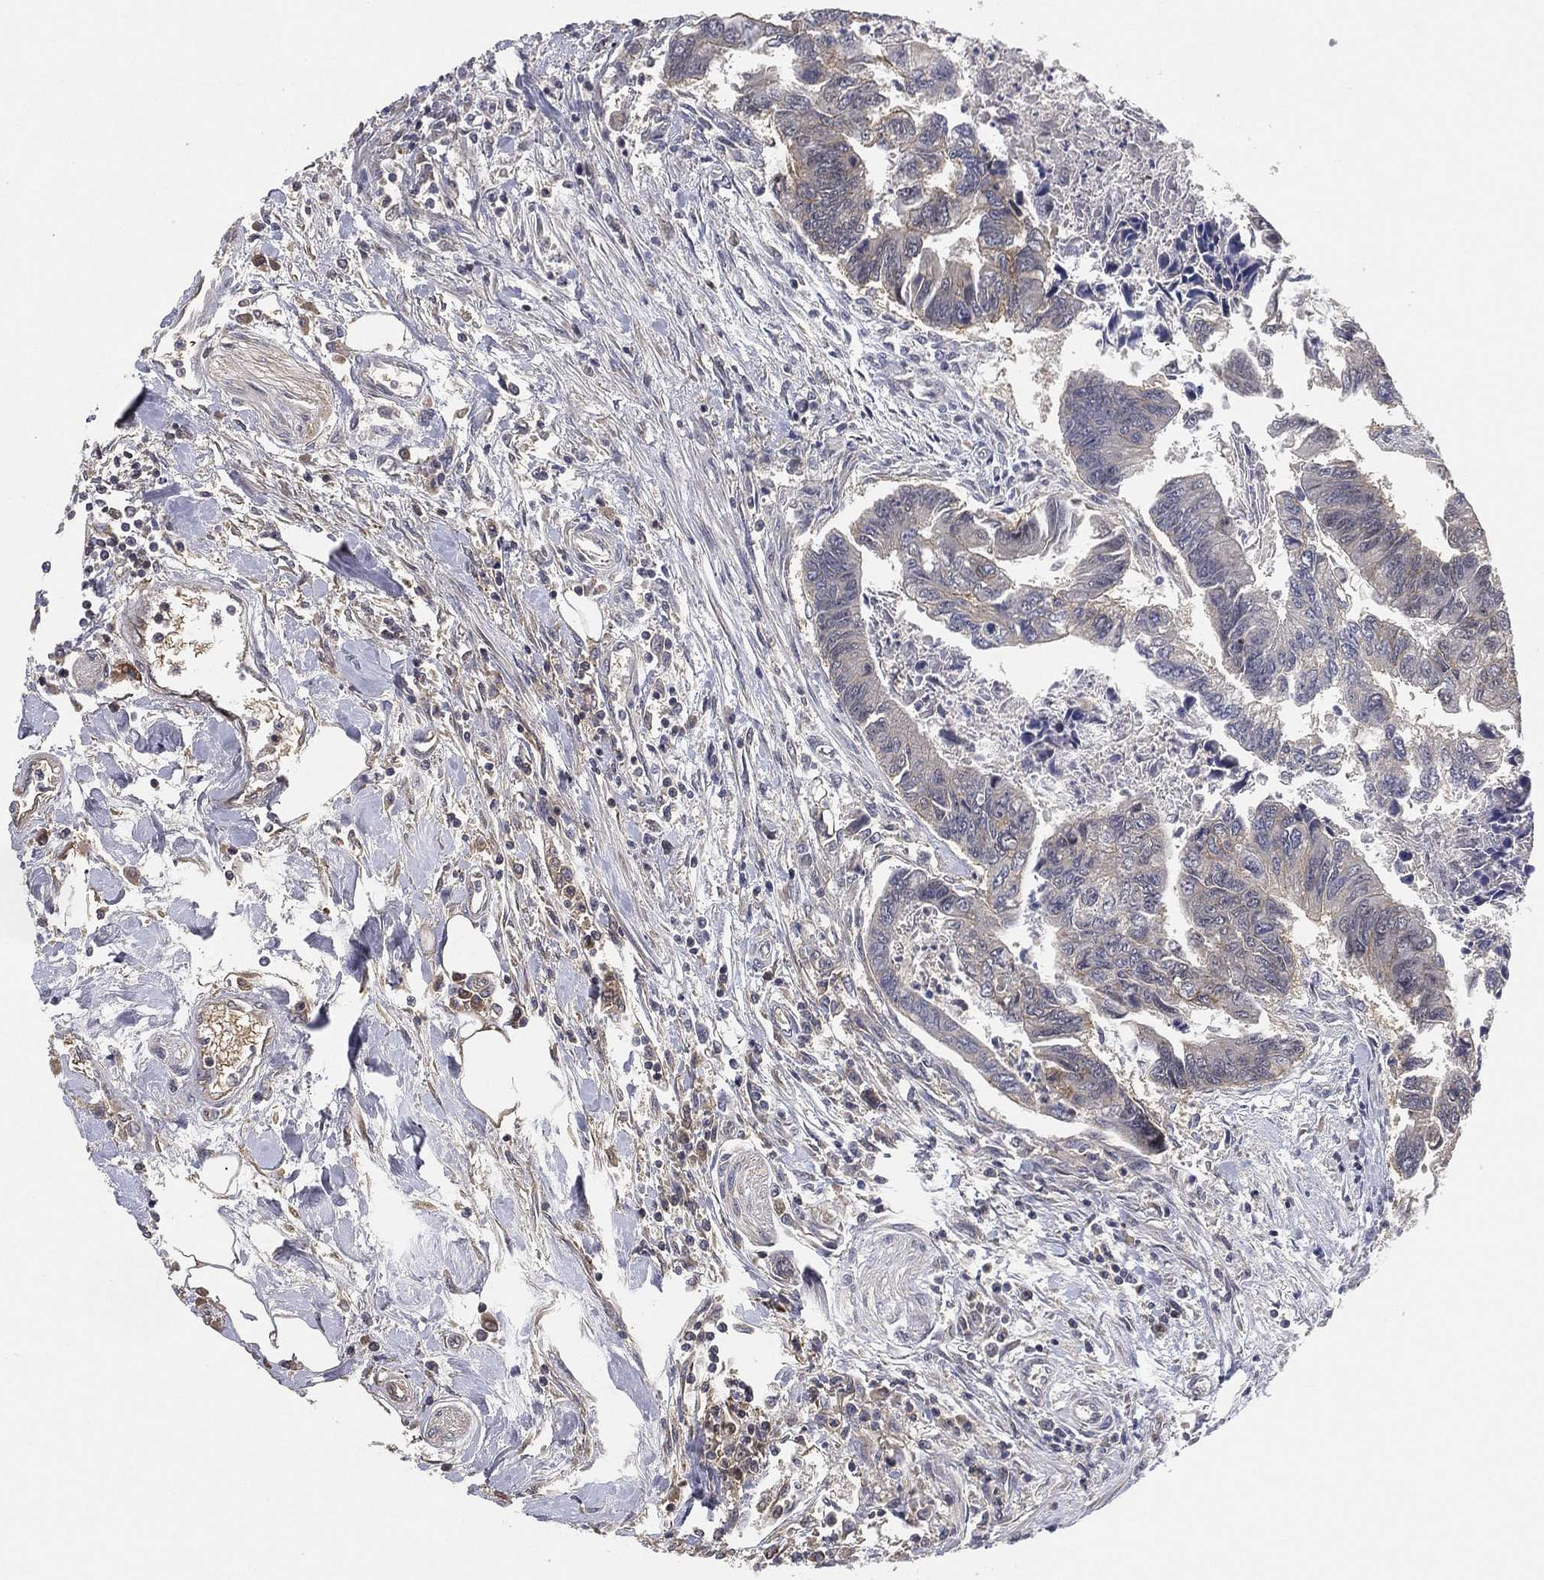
{"staining": {"intensity": "negative", "quantity": "none", "location": "none"}, "tissue": "colorectal cancer", "cell_type": "Tumor cells", "image_type": "cancer", "snomed": [{"axis": "morphology", "description": "Adenocarcinoma, NOS"}, {"axis": "topography", "description": "Colon"}], "caption": "Immunohistochemistry (IHC) of human colorectal cancer (adenocarcinoma) reveals no positivity in tumor cells.", "gene": "CFAP251", "patient": {"sex": "female", "age": 65}}